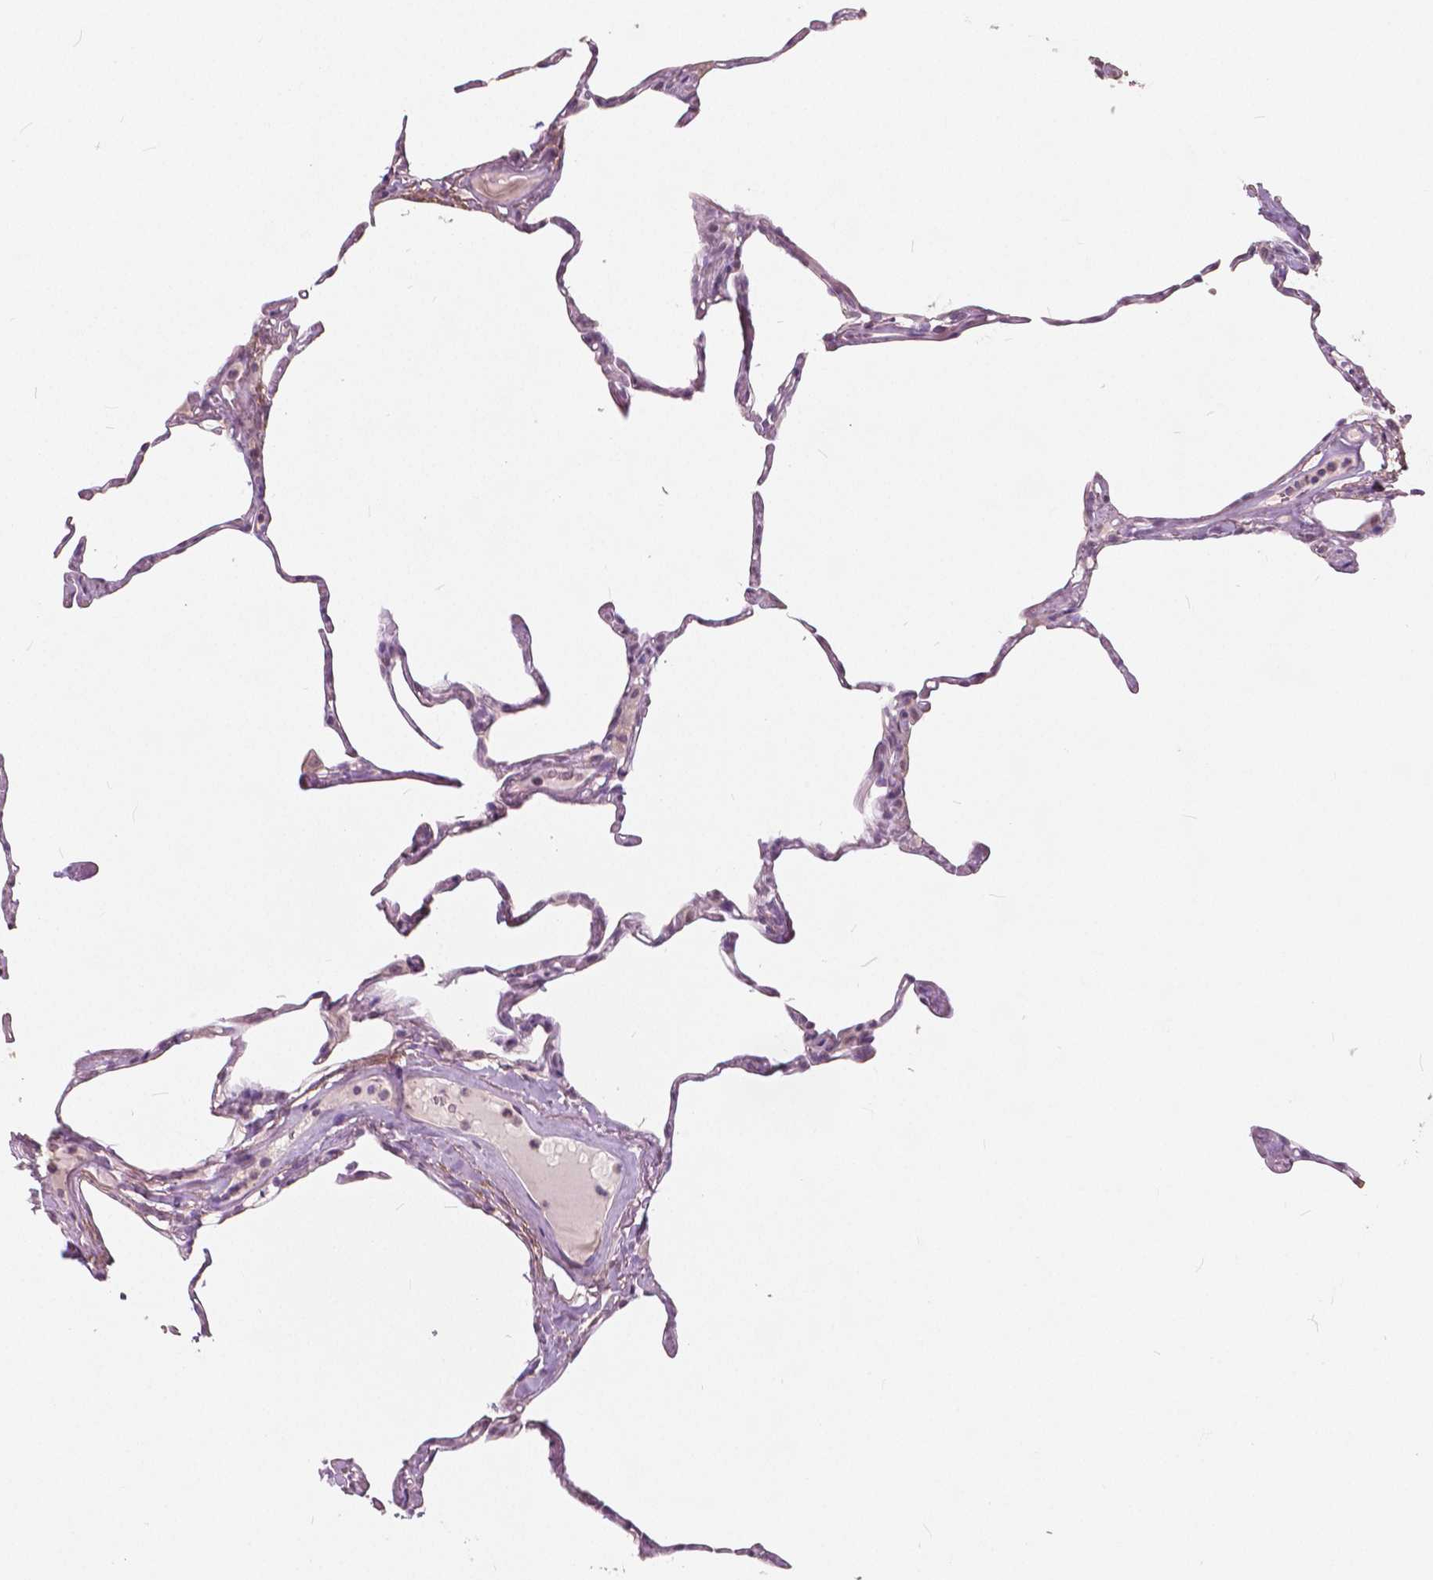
{"staining": {"intensity": "weak", "quantity": "<25%", "location": "nuclear"}, "tissue": "lung", "cell_type": "Alveolar cells", "image_type": "normal", "snomed": [{"axis": "morphology", "description": "Normal tissue, NOS"}, {"axis": "topography", "description": "Lung"}], "caption": "DAB (3,3'-diaminobenzidine) immunohistochemical staining of unremarkable human lung shows no significant staining in alveolar cells.", "gene": "NANOG", "patient": {"sex": "male", "age": 65}}